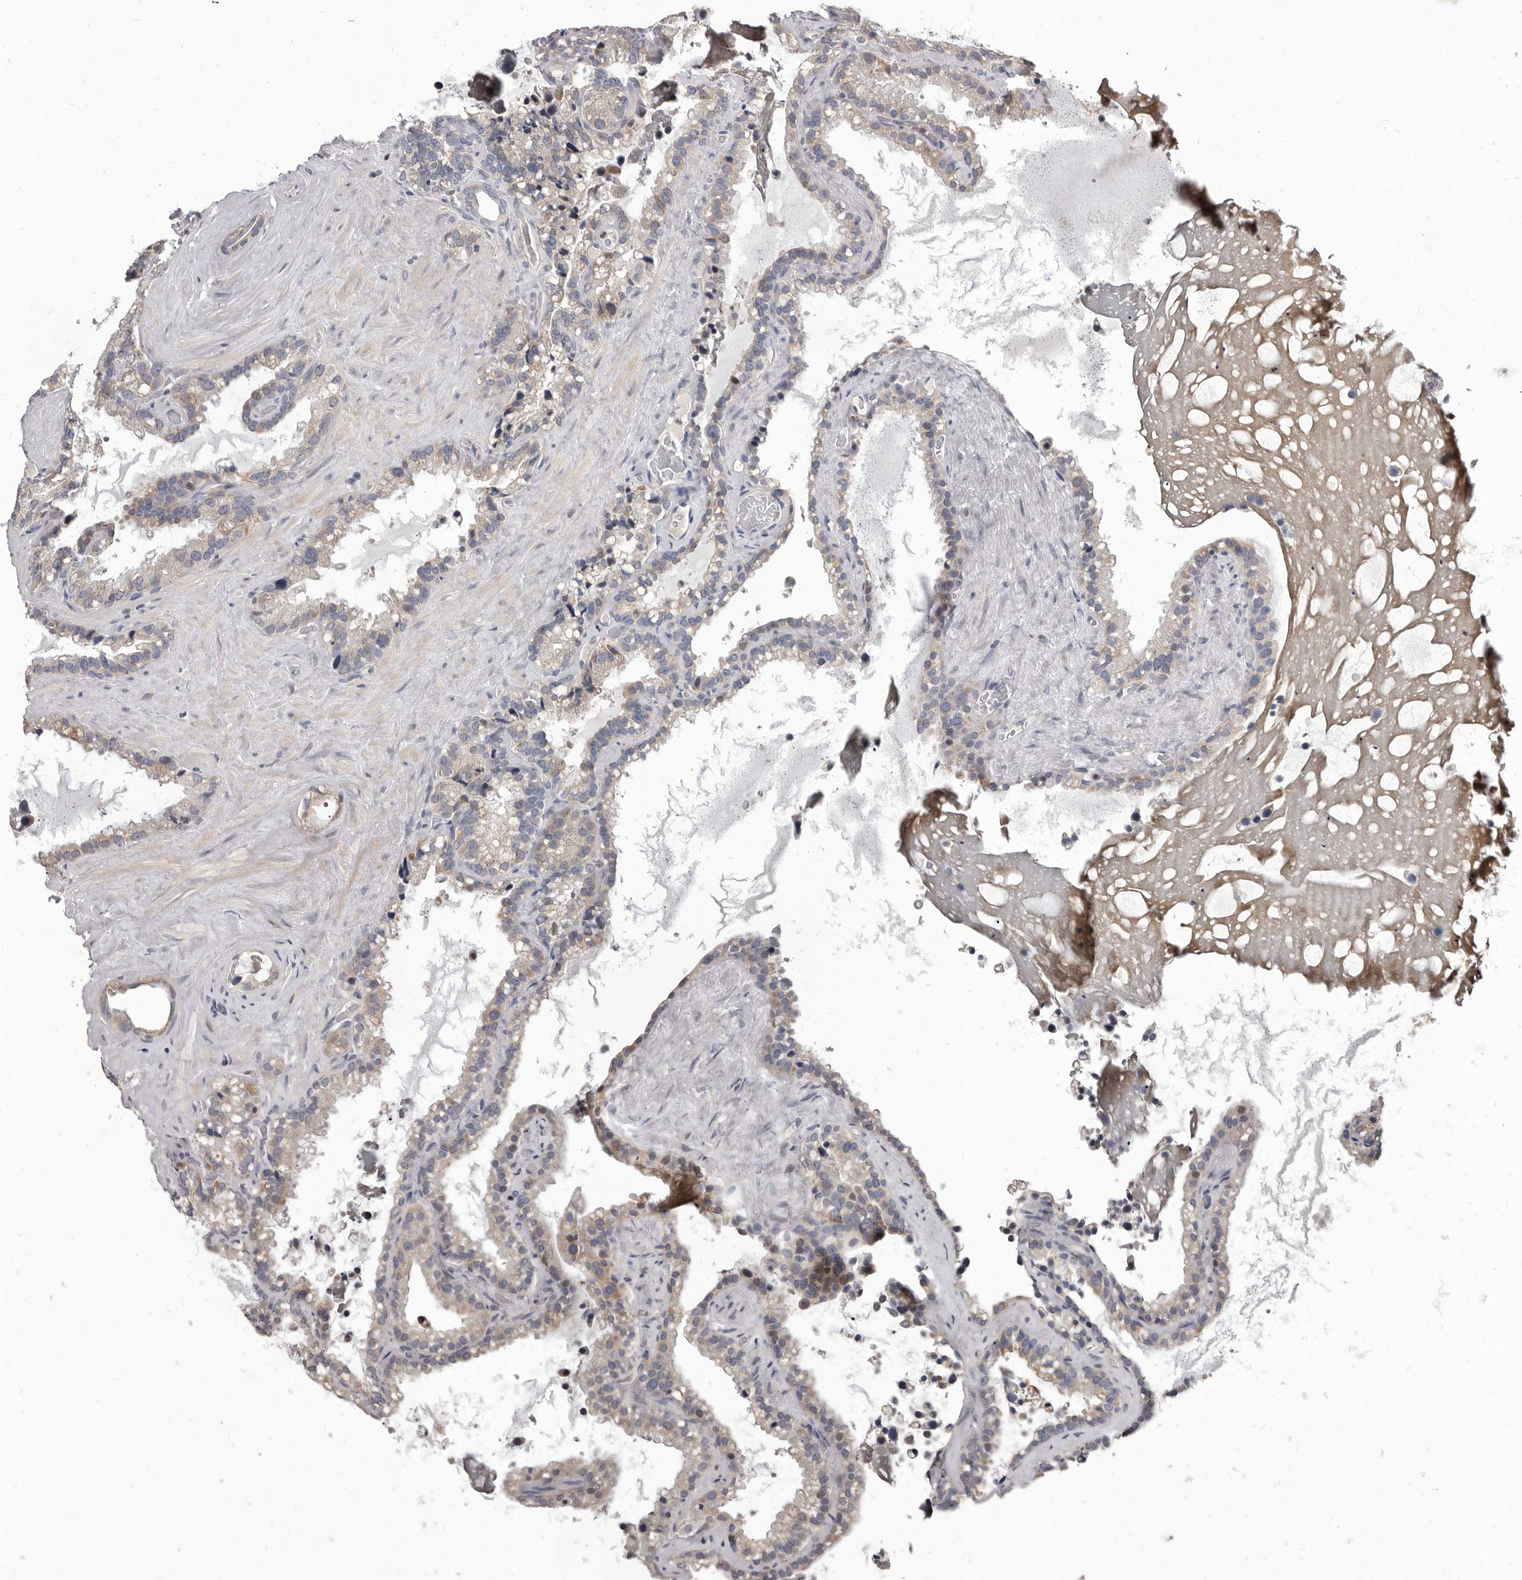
{"staining": {"intensity": "weak", "quantity": "<25%", "location": "cytoplasmic/membranous"}, "tissue": "seminal vesicle", "cell_type": "Glandular cells", "image_type": "normal", "snomed": [{"axis": "morphology", "description": "Normal tissue, NOS"}, {"axis": "topography", "description": "Prostate"}, {"axis": "topography", "description": "Seminal veicle"}], "caption": "This is an immunohistochemistry histopathology image of normal seminal vesicle. There is no positivity in glandular cells.", "gene": "MAP3K14", "patient": {"sex": "male", "age": 68}}